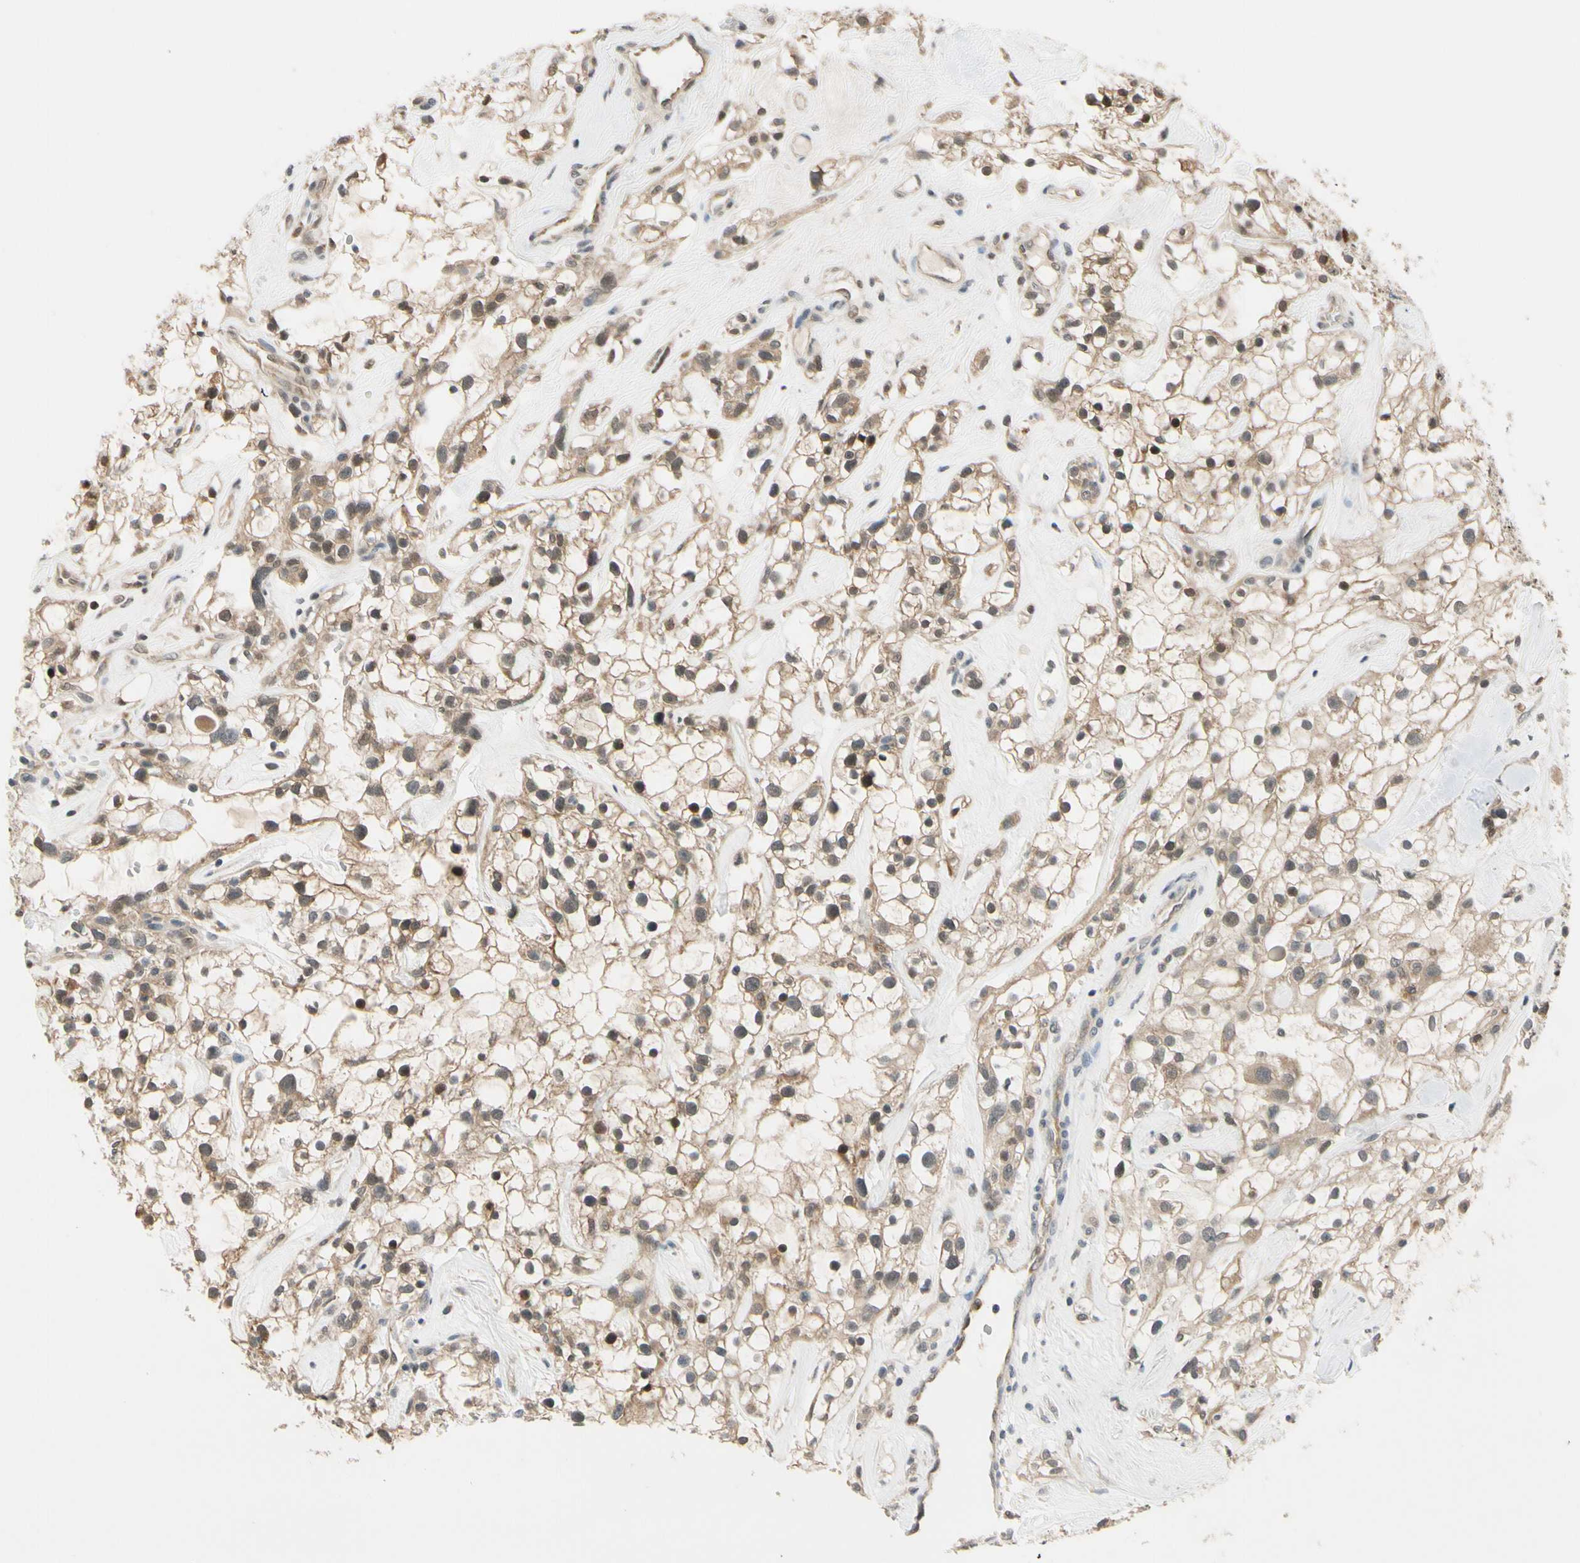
{"staining": {"intensity": "strong", "quantity": ">75%", "location": "cytoplasmic/membranous,nuclear"}, "tissue": "renal cancer", "cell_type": "Tumor cells", "image_type": "cancer", "snomed": [{"axis": "morphology", "description": "Adenocarcinoma, NOS"}, {"axis": "topography", "description": "Kidney"}], "caption": "Strong cytoplasmic/membranous and nuclear positivity is seen in approximately >75% of tumor cells in renal cancer (adenocarcinoma). (DAB (3,3'-diaminobenzidine) IHC, brown staining for protein, blue staining for nuclei).", "gene": "TAF12", "patient": {"sex": "female", "age": 60}}